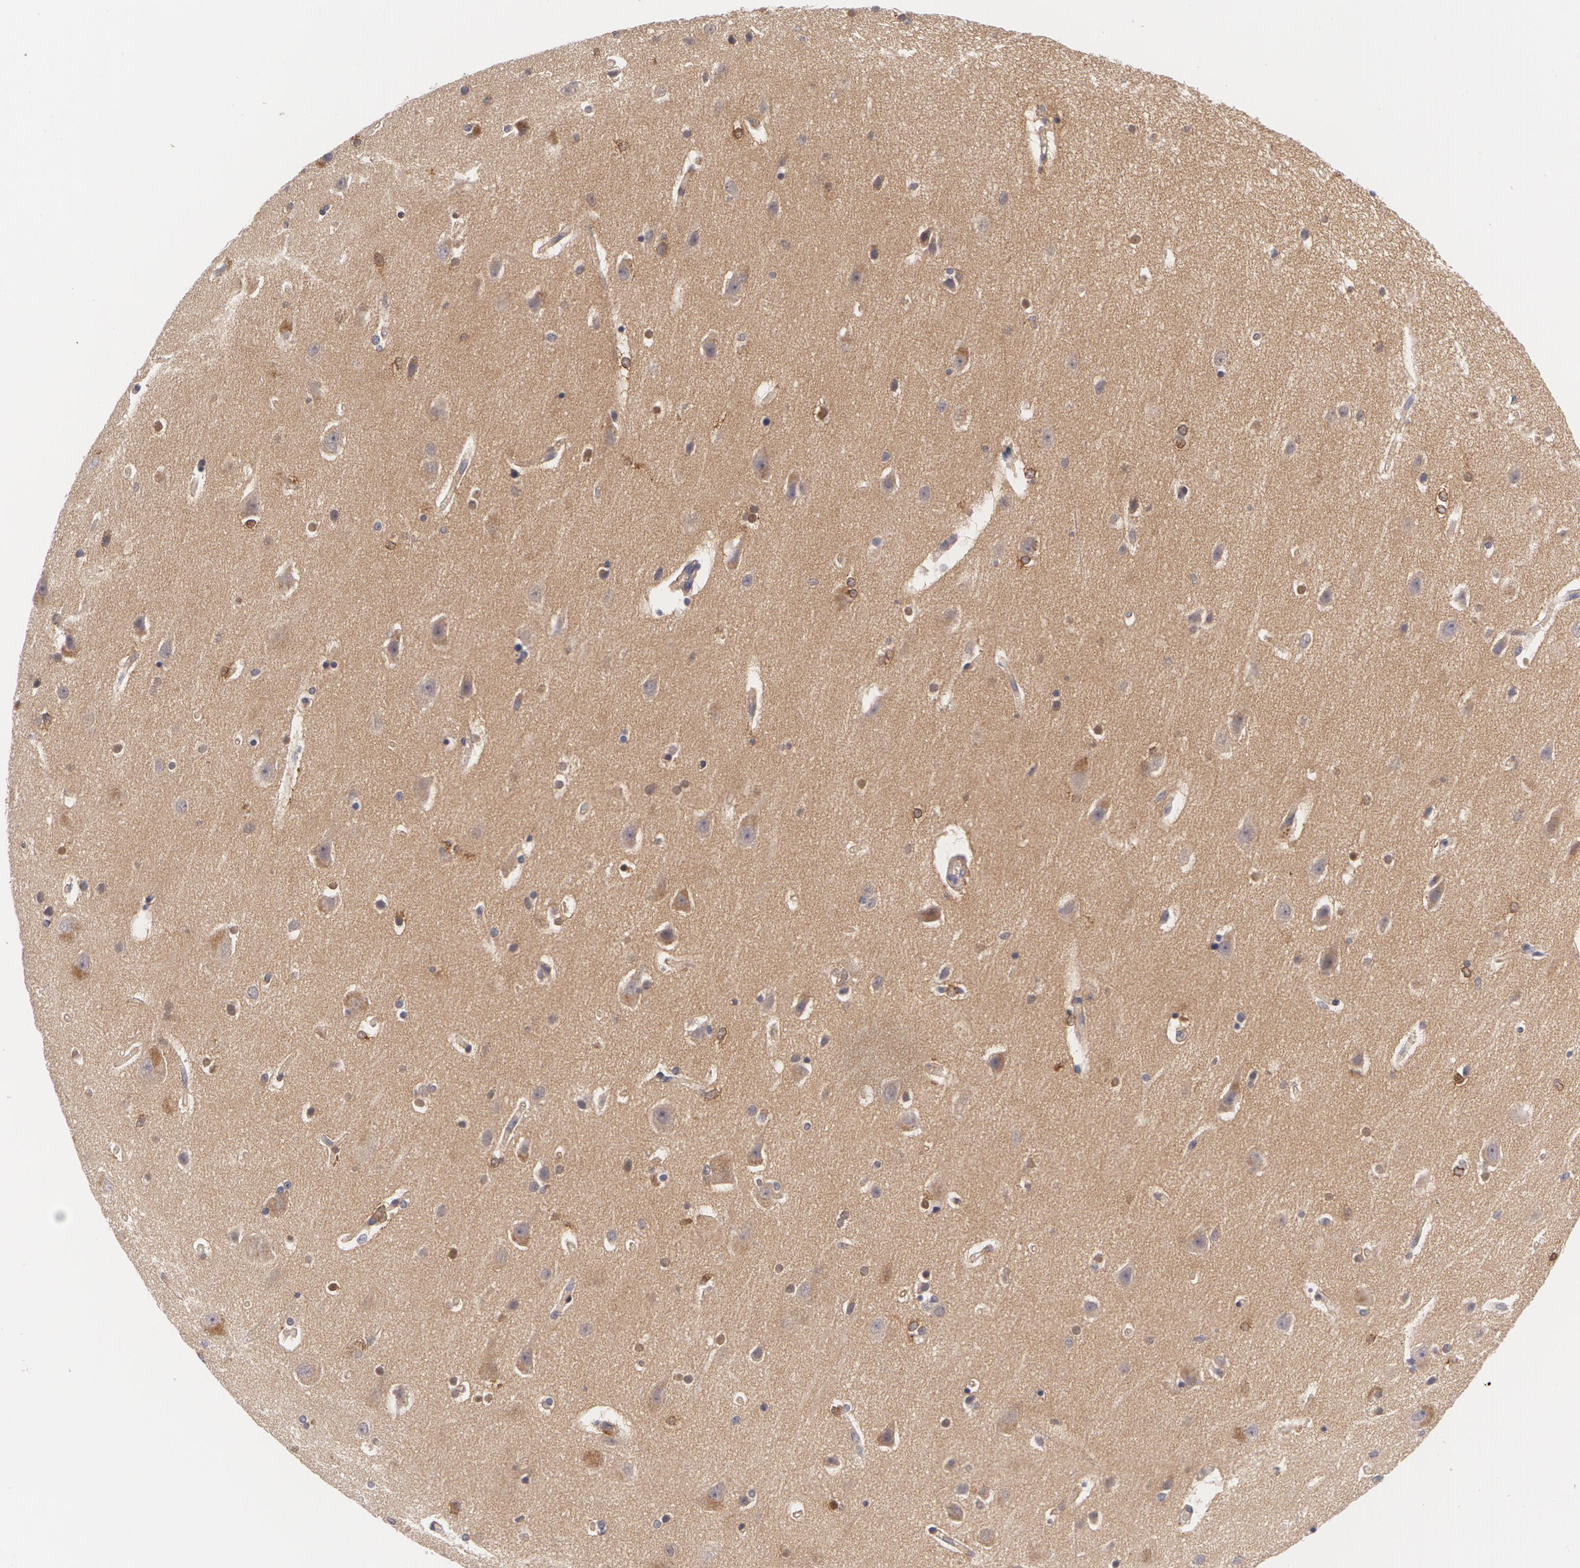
{"staining": {"intensity": "moderate", "quantity": ">75%", "location": "cytoplasmic/membranous"}, "tissue": "caudate", "cell_type": "Glial cells", "image_type": "normal", "snomed": [{"axis": "morphology", "description": "Normal tissue, NOS"}, {"axis": "topography", "description": "Lateral ventricle wall"}], "caption": "About >75% of glial cells in unremarkable human caudate reveal moderate cytoplasmic/membranous protein staining as visualized by brown immunohistochemical staining.", "gene": "CASK", "patient": {"sex": "female", "age": 54}}